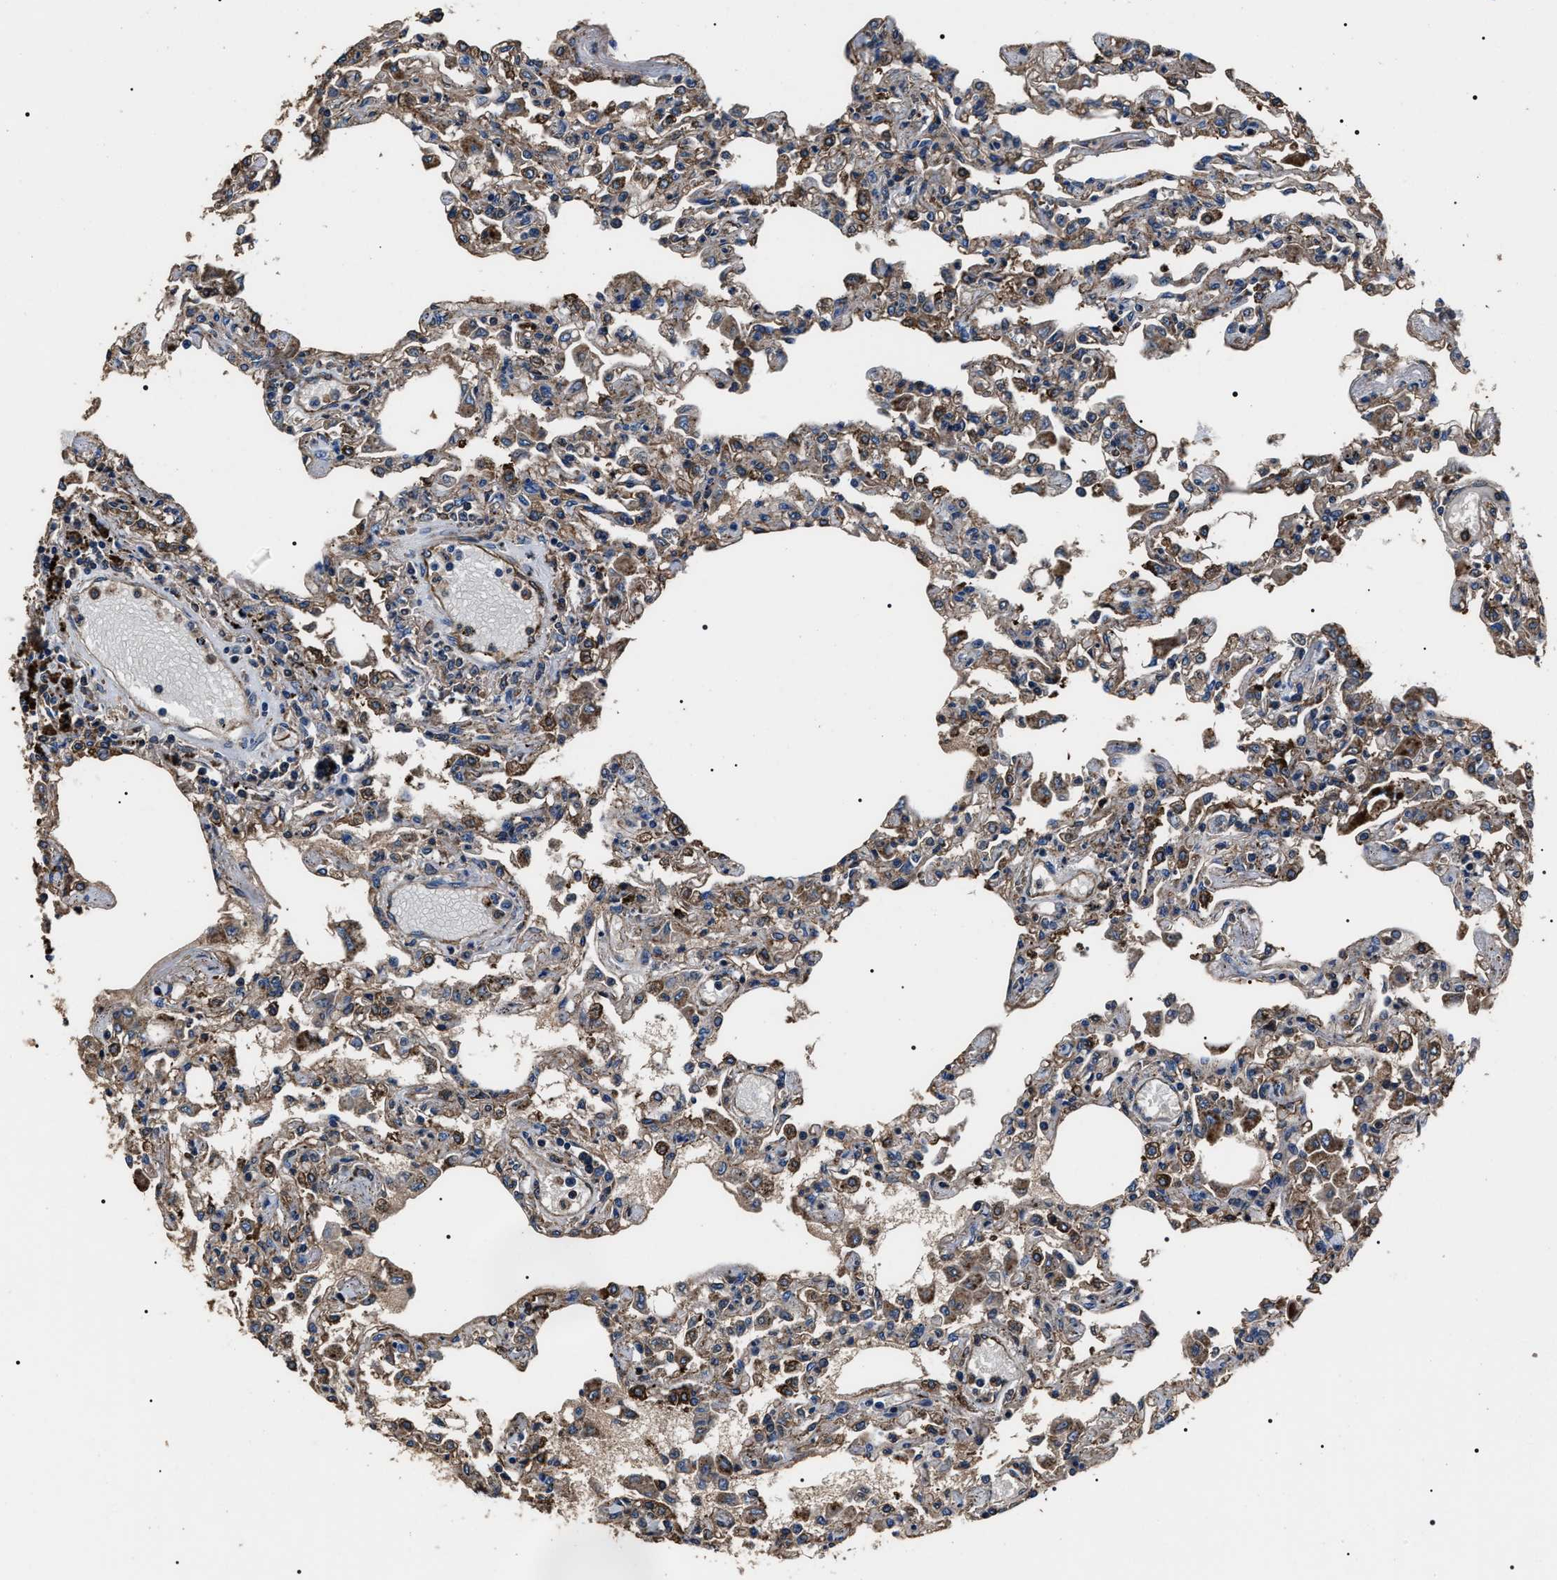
{"staining": {"intensity": "strong", "quantity": "<25%", "location": "cytoplasmic/membranous"}, "tissue": "lung", "cell_type": "Alveolar cells", "image_type": "normal", "snomed": [{"axis": "morphology", "description": "Normal tissue, NOS"}, {"axis": "topography", "description": "Bronchus"}, {"axis": "topography", "description": "Lung"}], "caption": "Lung stained with DAB IHC shows medium levels of strong cytoplasmic/membranous positivity in about <25% of alveolar cells.", "gene": "HSCB", "patient": {"sex": "female", "age": 49}}